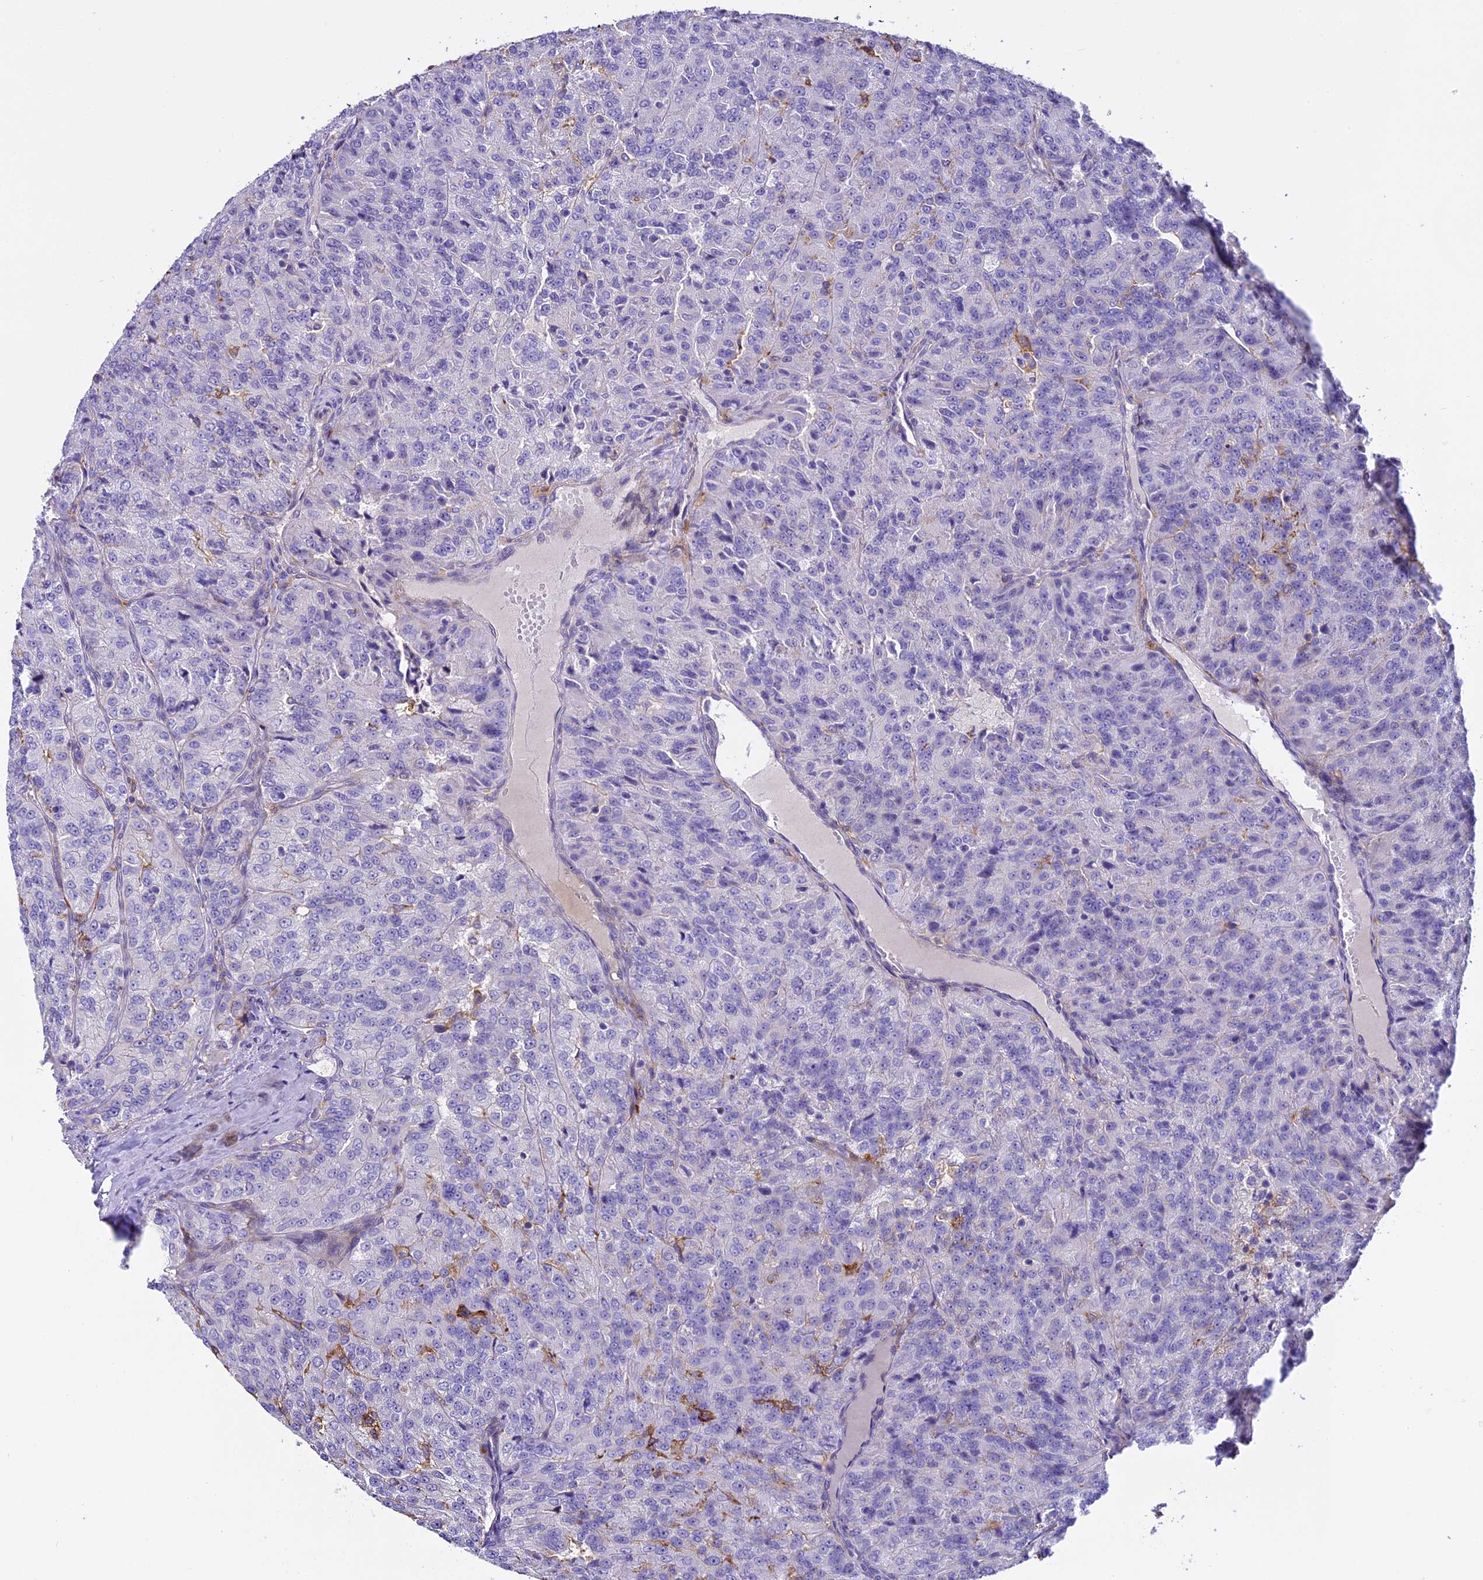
{"staining": {"intensity": "negative", "quantity": "none", "location": "none"}, "tissue": "renal cancer", "cell_type": "Tumor cells", "image_type": "cancer", "snomed": [{"axis": "morphology", "description": "Adenocarcinoma, NOS"}, {"axis": "topography", "description": "Kidney"}], "caption": "The immunohistochemistry micrograph has no significant positivity in tumor cells of renal cancer tissue. Brightfield microscopy of immunohistochemistry (IHC) stained with DAB (3,3'-diaminobenzidine) (brown) and hematoxylin (blue), captured at high magnification.", "gene": "NOD2", "patient": {"sex": "female", "age": 63}}